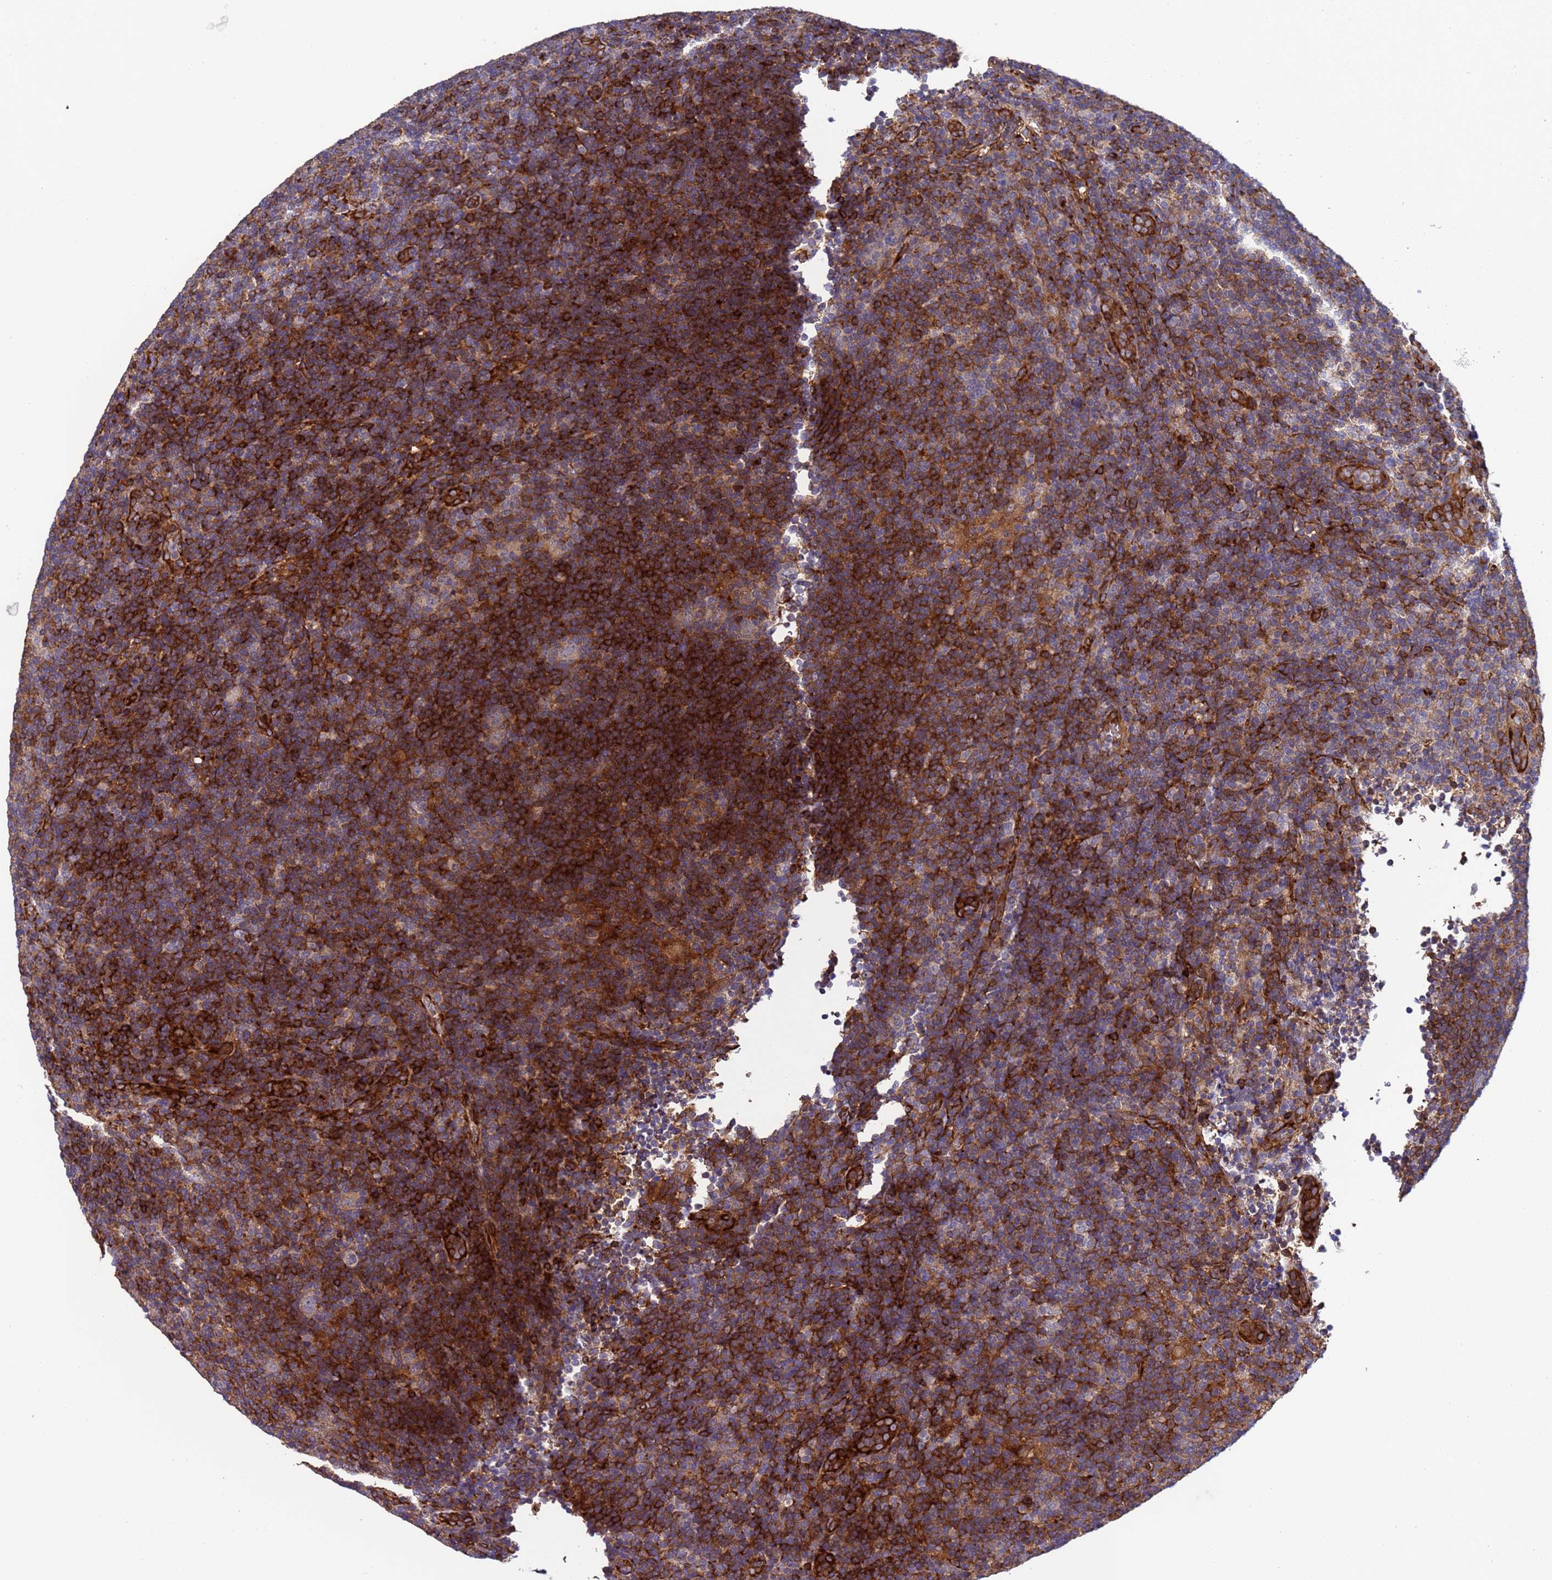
{"staining": {"intensity": "weak", "quantity": "25%-75%", "location": "cytoplasmic/membranous"}, "tissue": "lymphoma", "cell_type": "Tumor cells", "image_type": "cancer", "snomed": [{"axis": "morphology", "description": "Hodgkin's disease, NOS"}, {"axis": "topography", "description": "Lymph node"}], "caption": "Protein staining of lymphoma tissue exhibits weak cytoplasmic/membranous positivity in approximately 25%-75% of tumor cells. The protein of interest is stained brown, and the nuclei are stained in blue (DAB (3,3'-diaminobenzidine) IHC with brightfield microscopy, high magnification).", "gene": "MOCS1", "patient": {"sex": "female", "age": 57}}